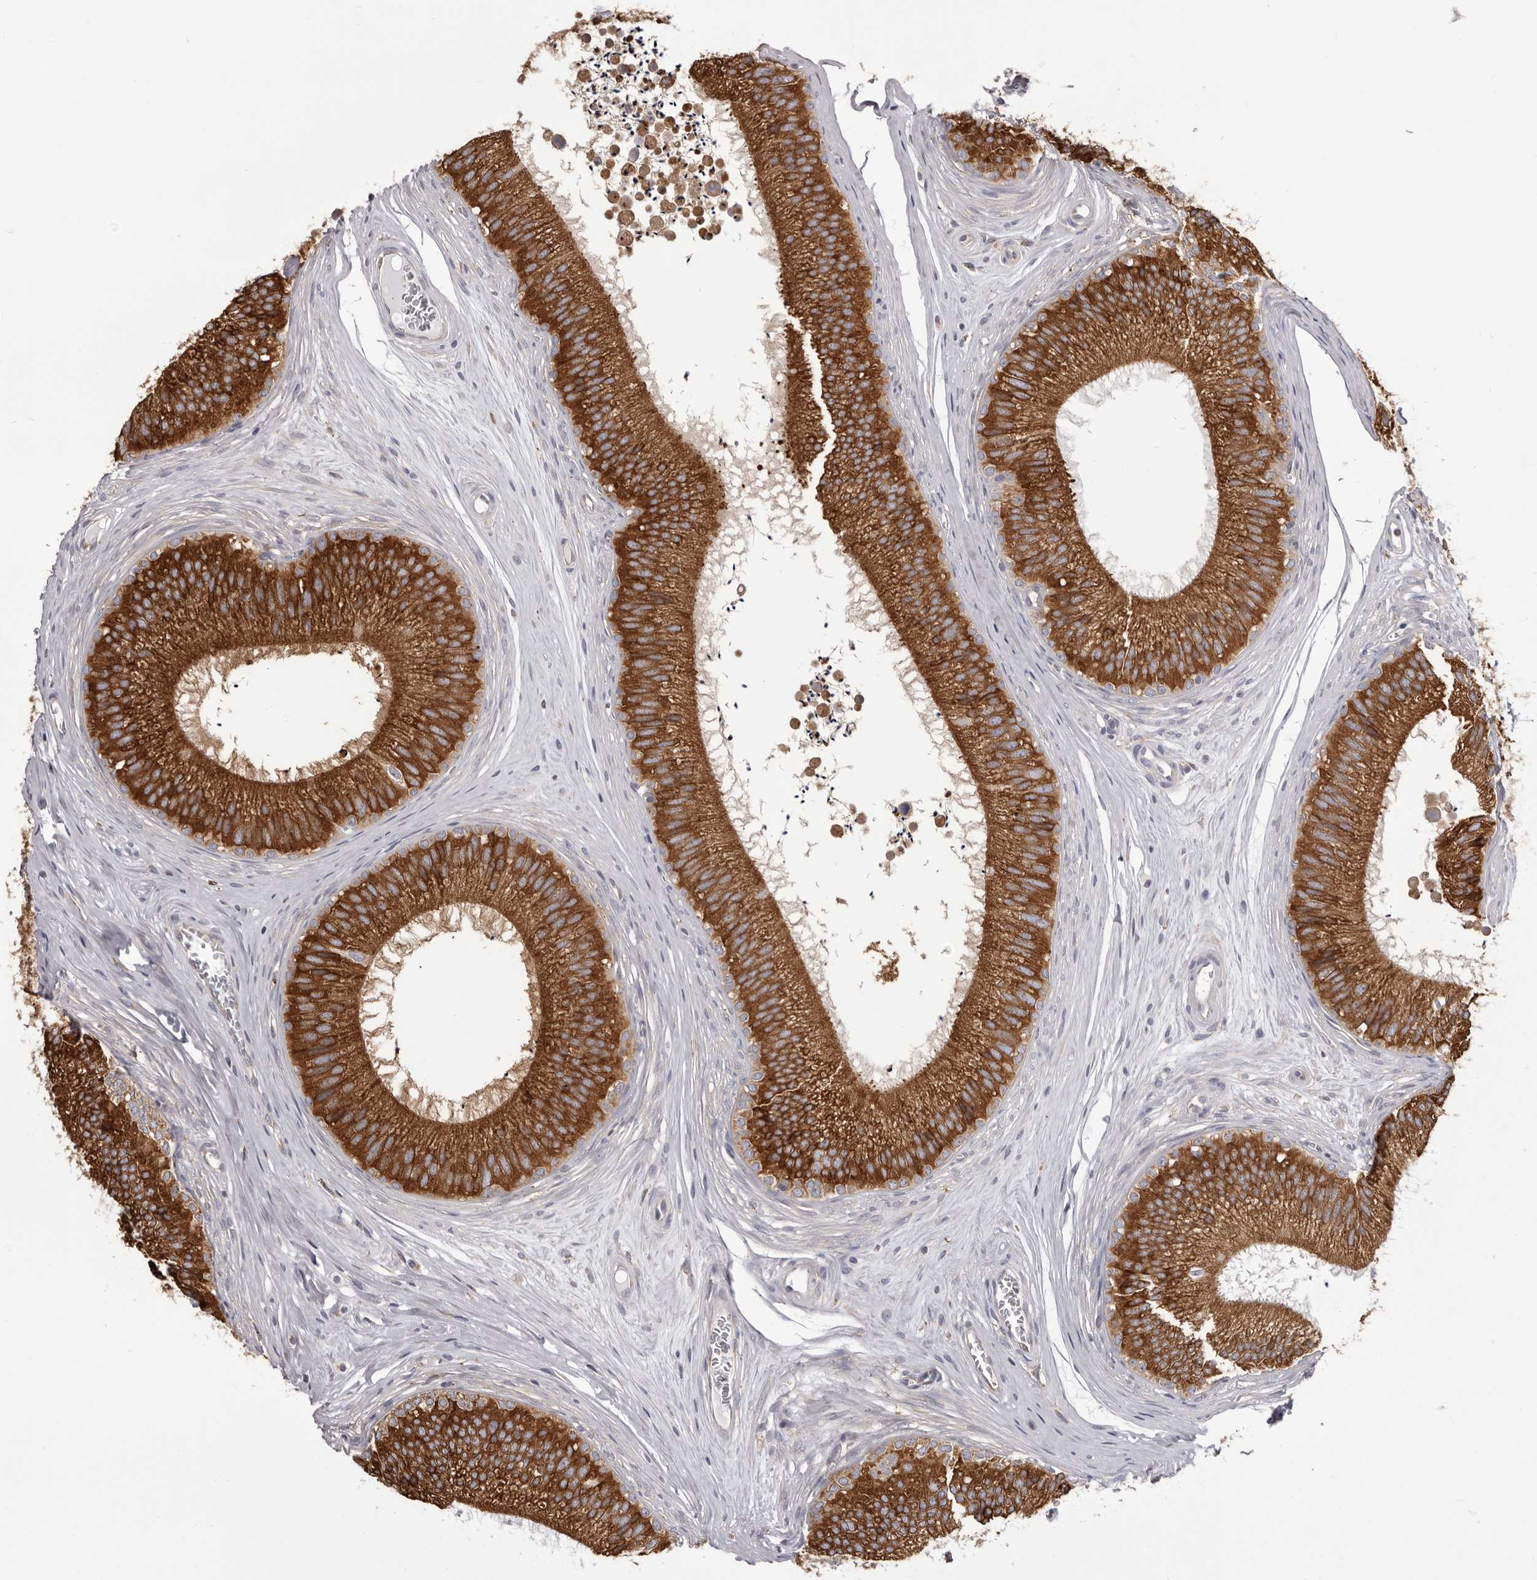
{"staining": {"intensity": "strong", "quantity": ">75%", "location": "cytoplasmic/membranous"}, "tissue": "epididymis", "cell_type": "Glandular cells", "image_type": "normal", "snomed": [{"axis": "morphology", "description": "Normal tissue, NOS"}, {"axis": "topography", "description": "Epididymis"}], "caption": "Immunohistochemistry photomicrograph of benign epididymis: epididymis stained using immunohistochemistry (IHC) demonstrates high levels of strong protein expression localized specifically in the cytoplasmic/membranous of glandular cells, appearing as a cytoplasmic/membranous brown color.", "gene": "QRSL1", "patient": {"sex": "male", "age": 29}}